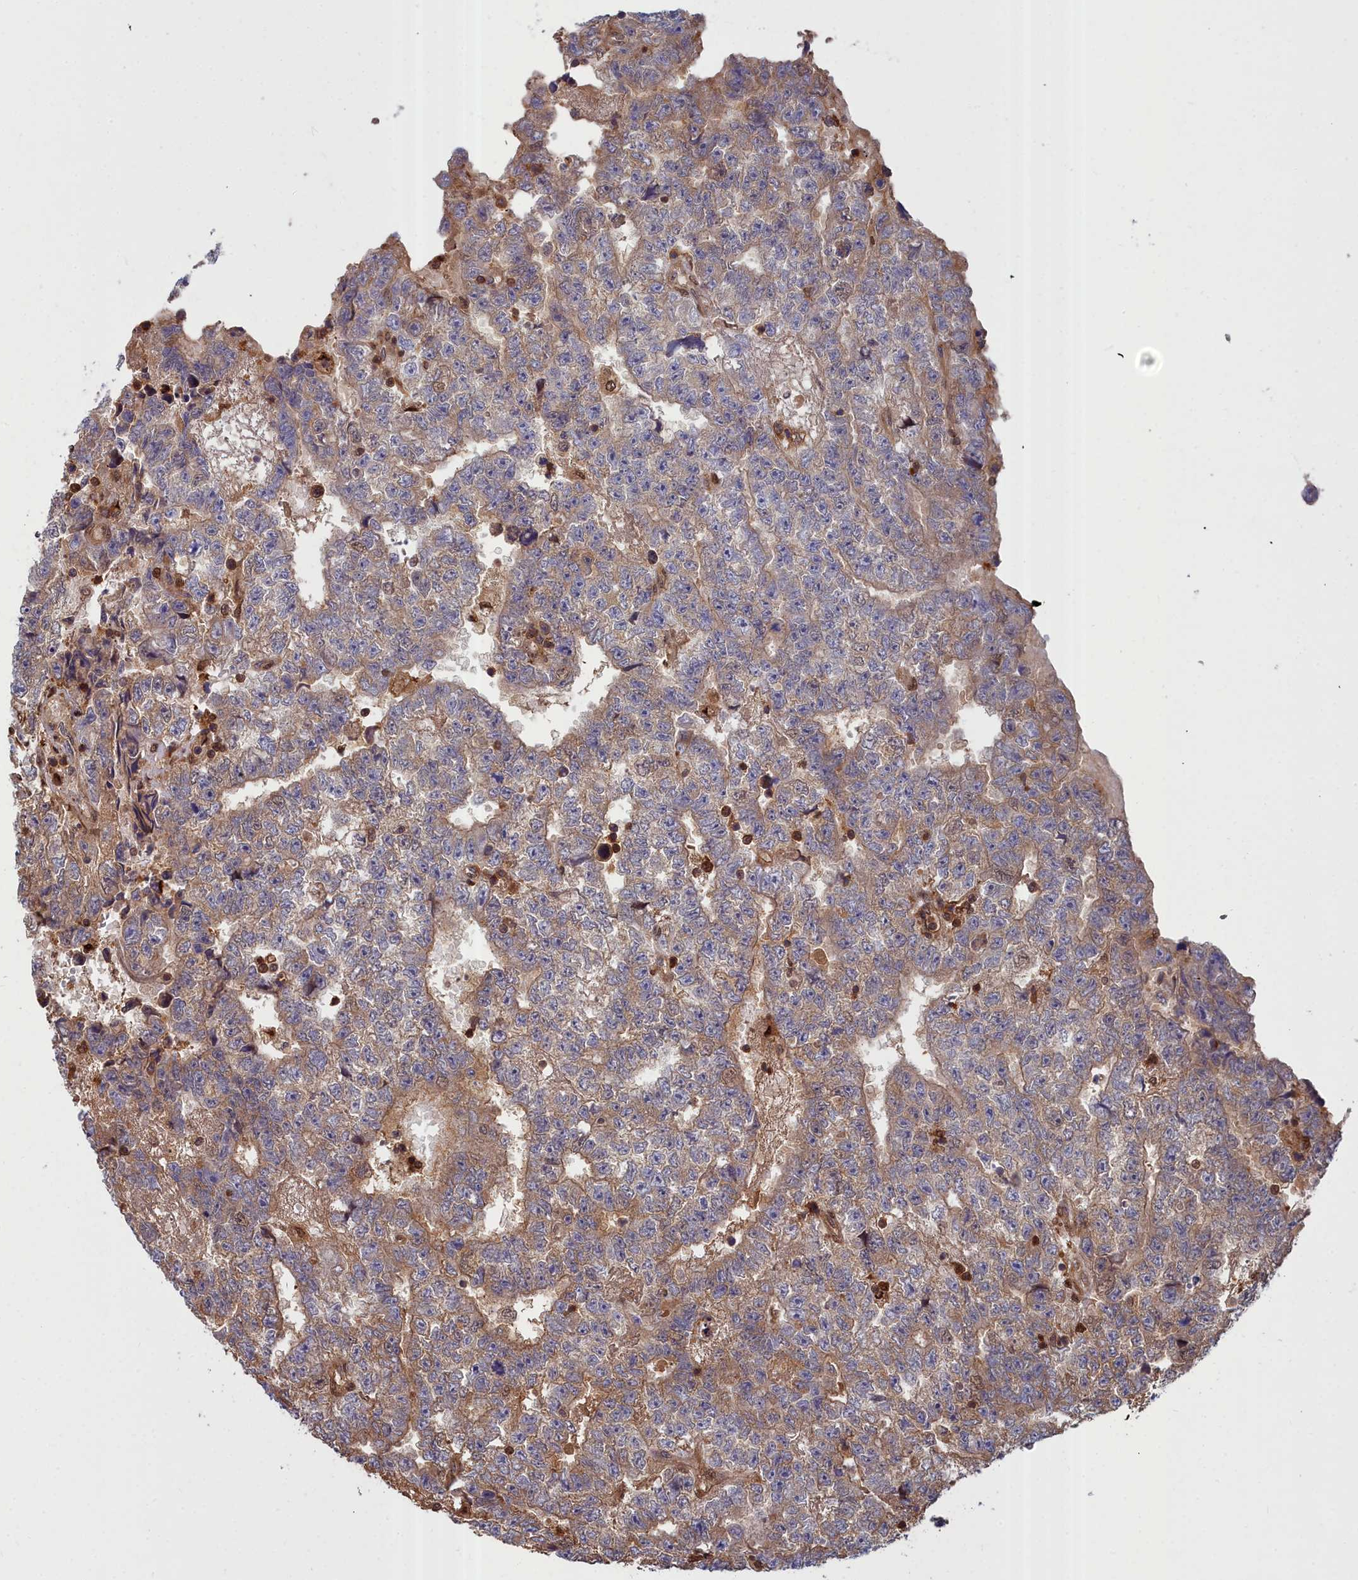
{"staining": {"intensity": "moderate", "quantity": "25%-75%", "location": "cytoplasmic/membranous"}, "tissue": "testis cancer", "cell_type": "Tumor cells", "image_type": "cancer", "snomed": [{"axis": "morphology", "description": "Carcinoma, Embryonal, NOS"}, {"axis": "topography", "description": "Testis"}], "caption": "Human testis cancer (embryonal carcinoma) stained with a brown dye reveals moderate cytoplasmic/membranous positive expression in about 25%-75% of tumor cells.", "gene": "GFRA2", "patient": {"sex": "male", "age": 25}}